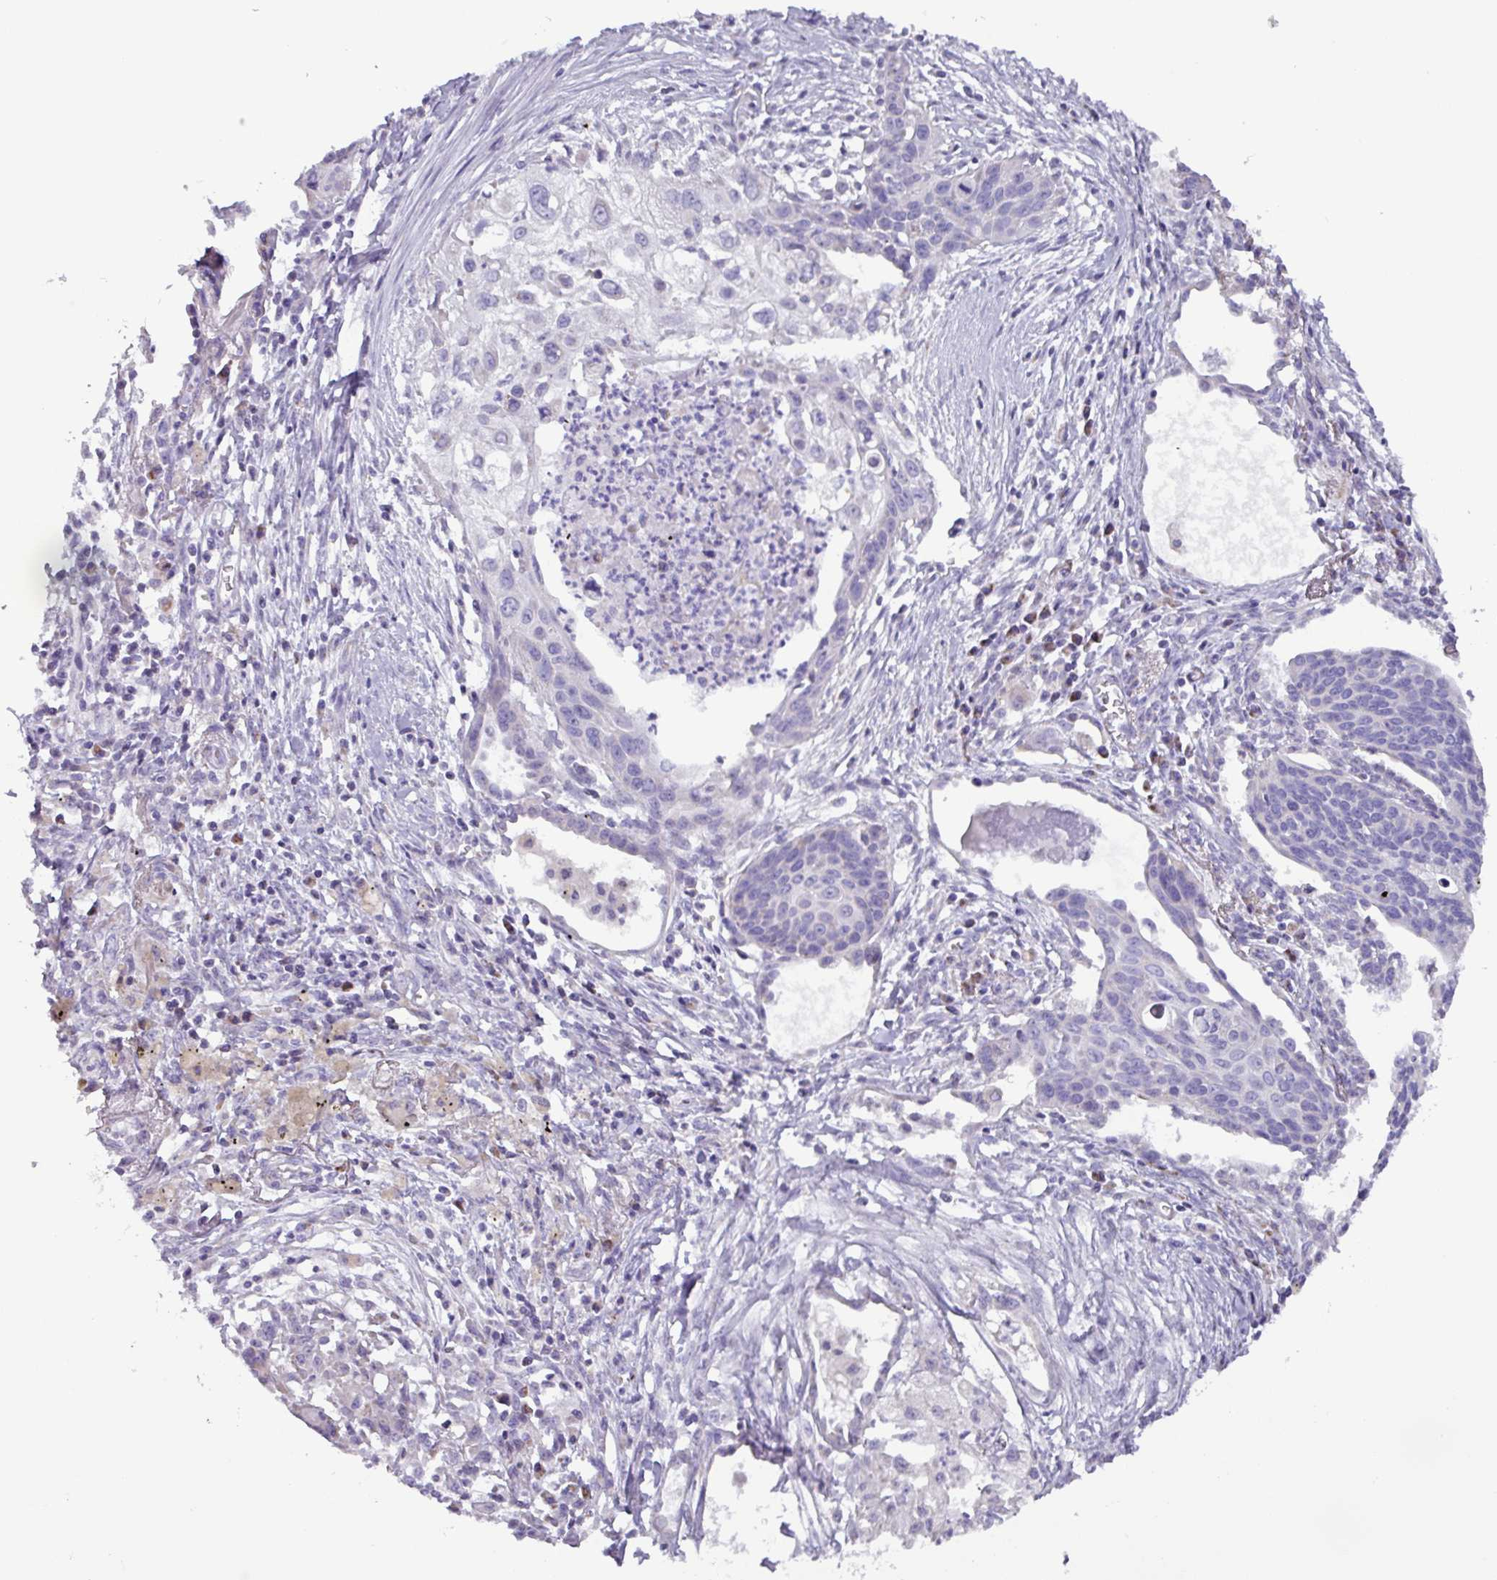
{"staining": {"intensity": "negative", "quantity": "none", "location": "none"}, "tissue": "lung cancer", "cell_type": "Tumor cells", "image_type": "cancer", "snomed": [{"axis": "morphology", "description": "Squamous cell carcinoma, NOS"}, {"axis": "topography", "description": "Lung"}], "caption": "Lung cancer was stained to show a protein in brown. There is no significant positivity in tumor cells. (Stains: DAB immunohistochemistry with hematoxylin counter stain, Microscopy: brightfield microscopy at high magnification).", "gene": "MT-ND4", "patient": {"sex": "male", "age": 71}}